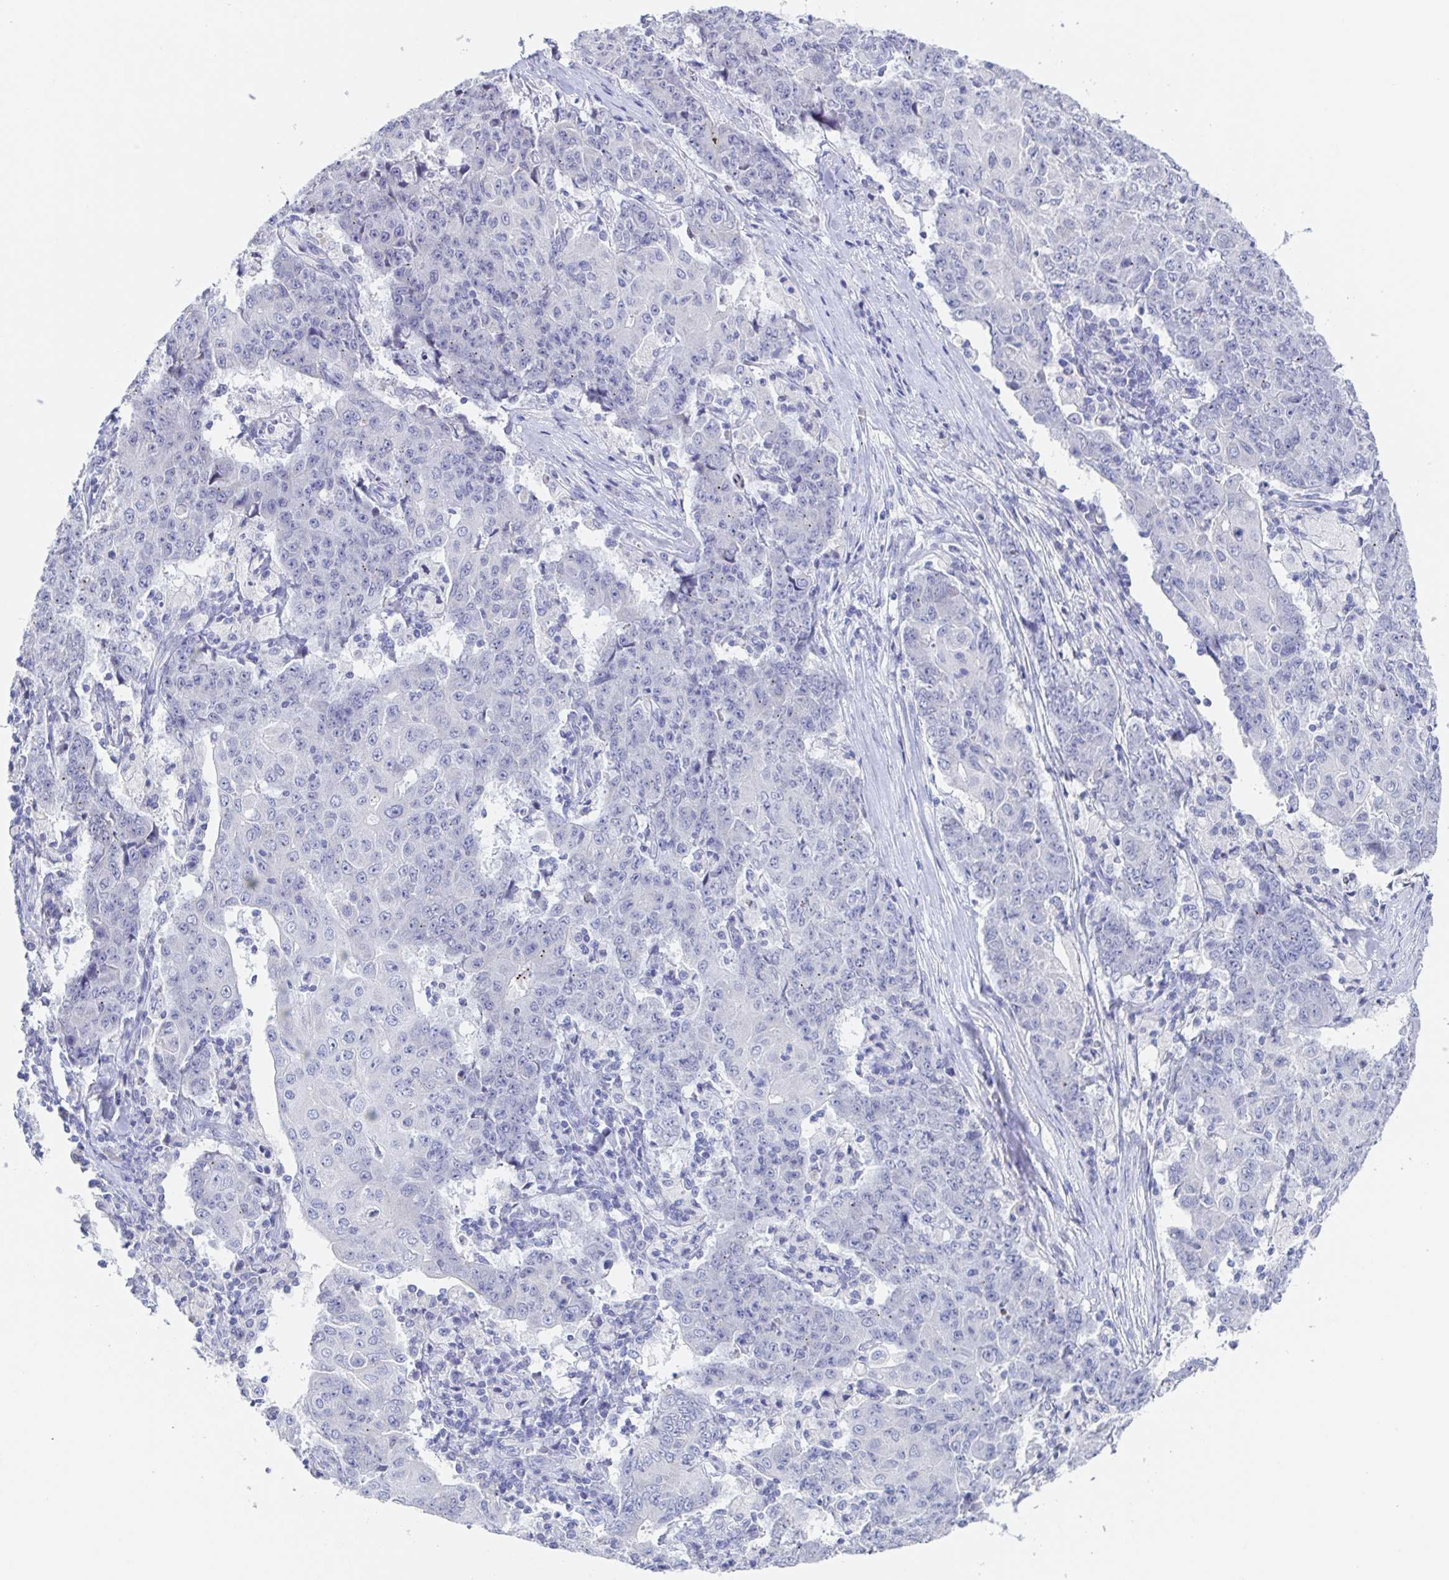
{"staining": {"intensity": "negative", "quantity": "none", "location": "none"}, "tissue": "ovarian cancer", "cell_type": "Tumor cells", "image_type": "cancer", "snomed": [{"axis": "morphology", "description": "Carcinoma, endometroid"}, {"axis": "topography", "description": "Ovary"}], "caption": "Tumor cells show no significant staining in endometroid carcinoma (ovarian).", "gene": "SIAH3", "patient": {"sex": "female", "age": 42}}